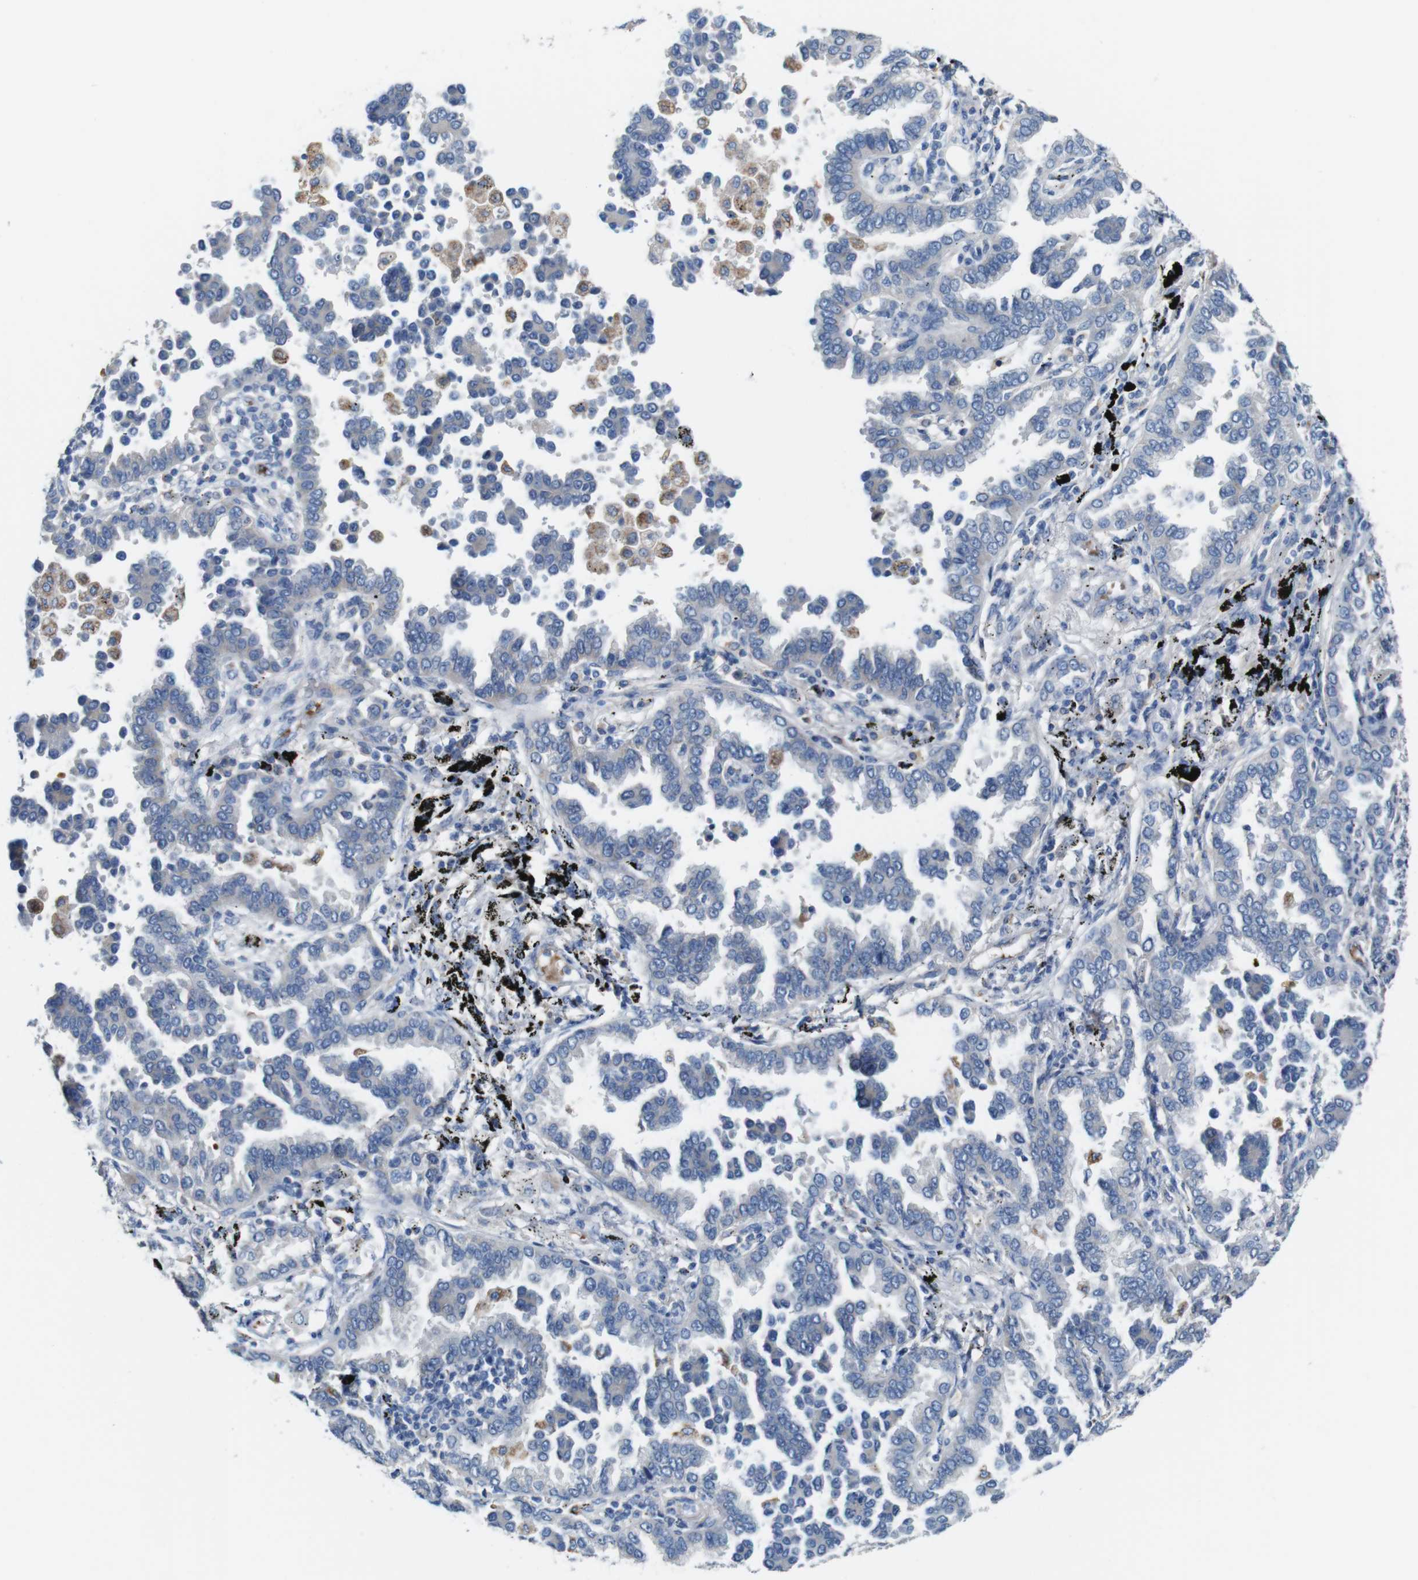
{"staining": {"intensity": "negative", "quantity": "none", "location": "none"}, "tissue": "lung cancer", "cell_type": "Tumor cells", "image_type": "cancer", "snomed": [{"axis": "morphology", "description": "Normal tissue, NOS"}, {"axis": "morphology", "description": "Adenocarcinoma, NOS"}, {"axis": "topography", "description": "Lung"}], "caption": "This is an IHC micrograph of adenocarcinoma (lung). There is no staining in tumor cells.", "gene": "IGSF8", "patient": {"sex": "male", "age": 59}}